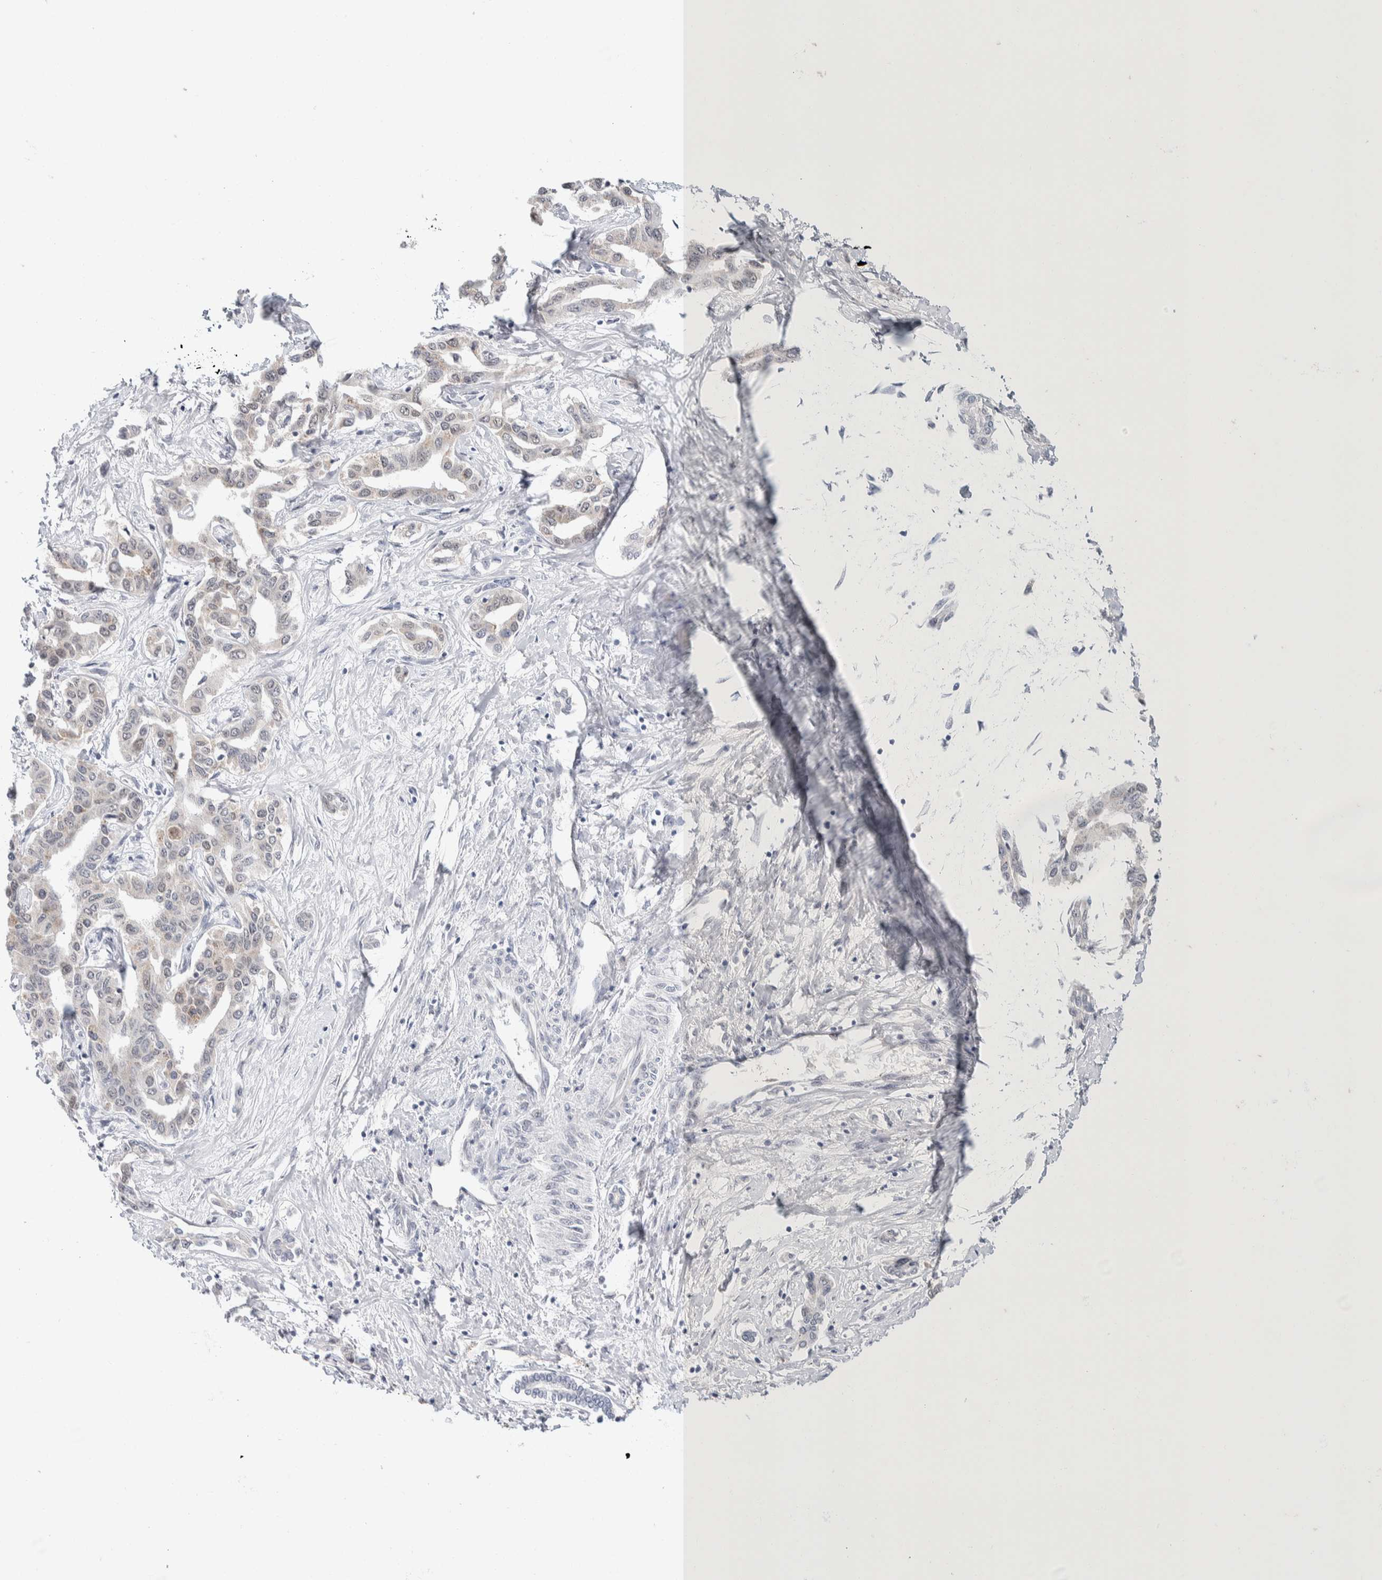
{"staining": {"intensity": "negative", "quantity": "none", "location": "none"}, "tissue": "liver cancer", "cell_type": "Tumor cells", "image_type": "cancer", "snomed": [{"axis": "morphology", "description": "Cholangiocarcinoma"}, {"axis": "topography", "description": "Liver"}], "caption": "Tumor cells are negative for protein expression in human cholangiocarcinoma (liver).", "gene": "CRAT", "patient": {"sex": "male", "age": 59}}